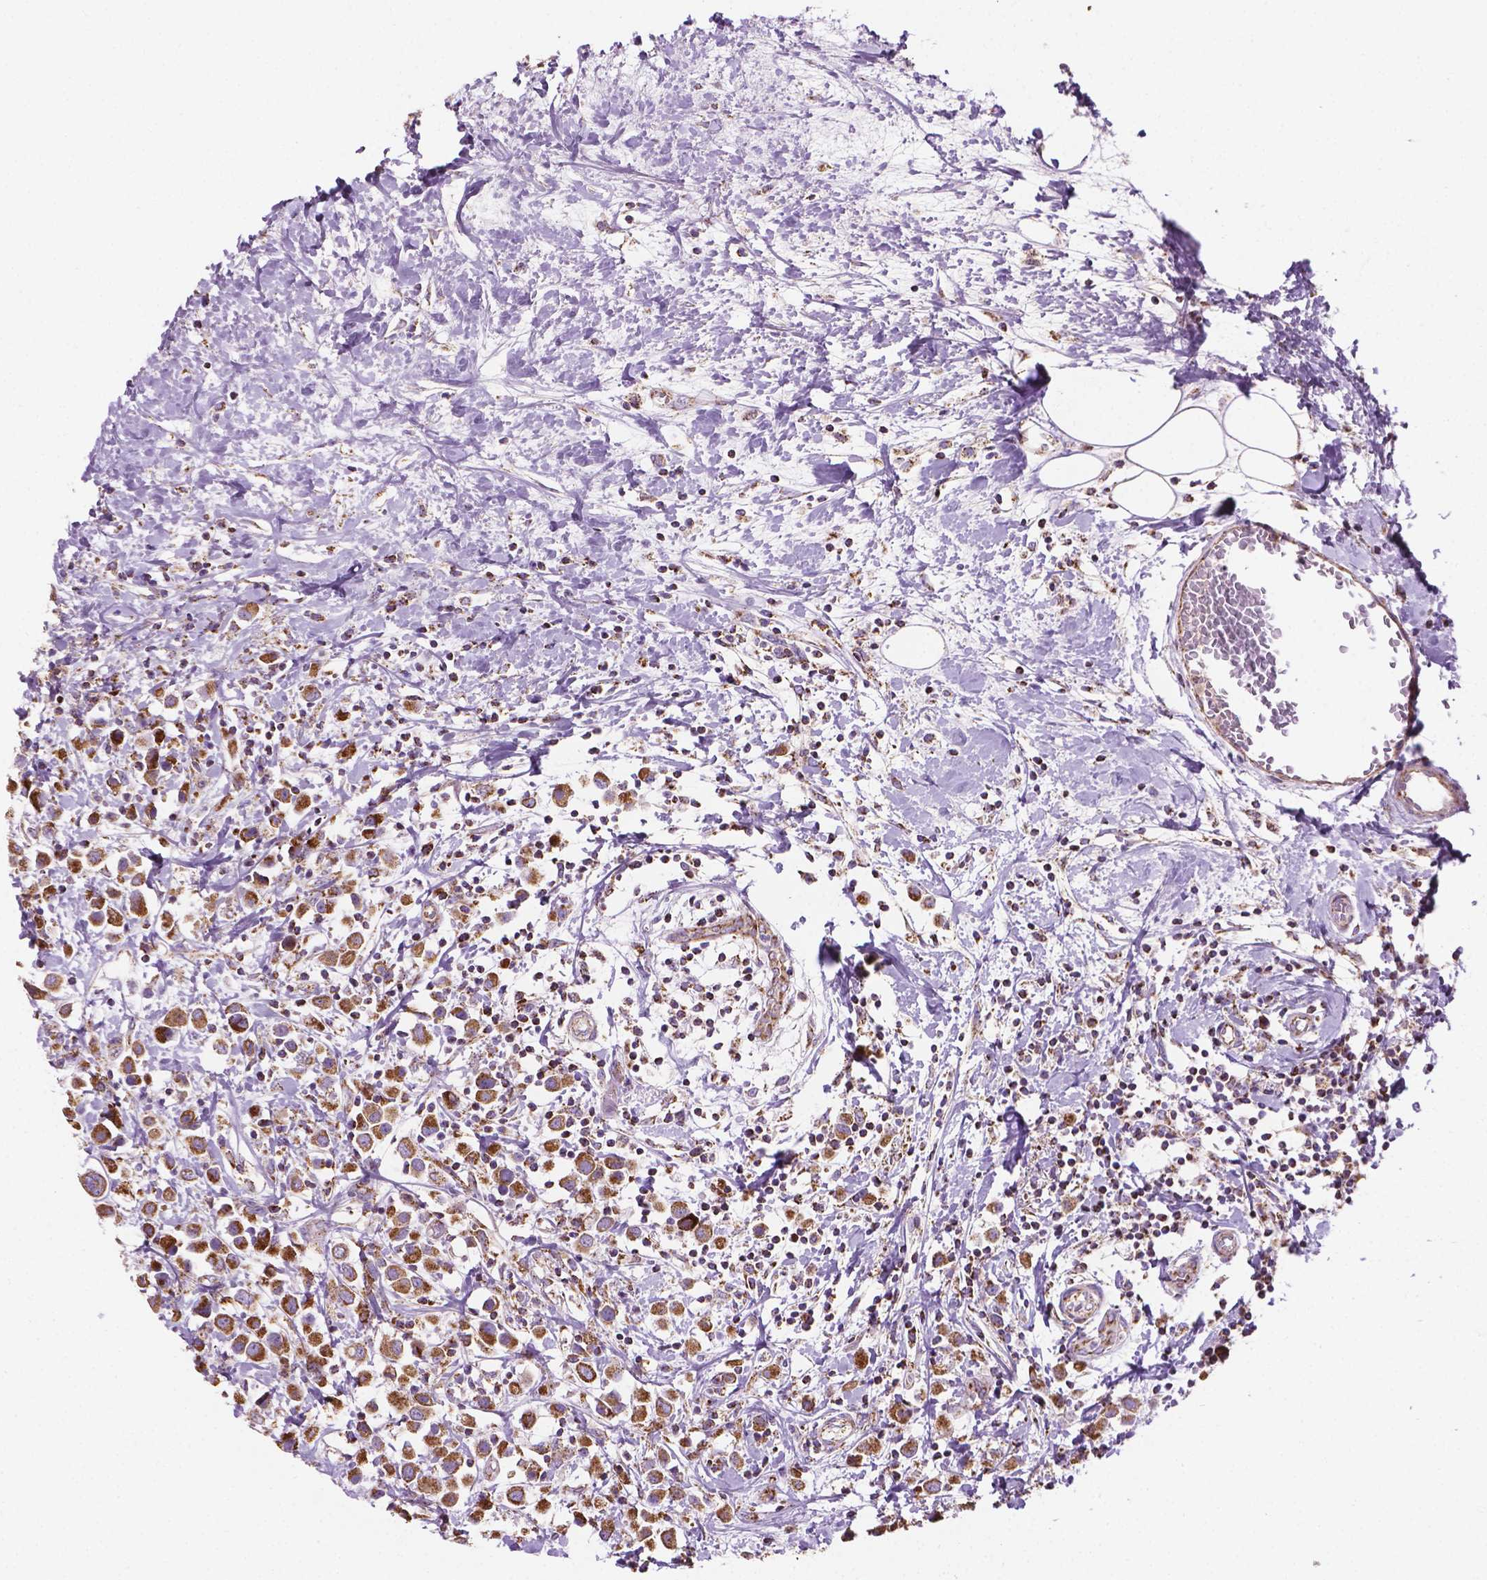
{"staining": {"intensity": "moderate", "quantity": ">75%", "location": "cytoplasmic/membranous"}, "tissue": "breast cancer", "cell_type": "Tumor cells", "image_type": "cancer", "snomed": [{"axis": "morphology", "description": "Duct carcinoma"}, {"axis": "topography", "description": "Breast"}], "caption": "This is an image of IHC staining of breast cancer, which shows moderate expression in the cytoplasmic/membranous of tumor cells.", "gene": "PIBF1", "patient": {"sex": "female", "age": 61}}